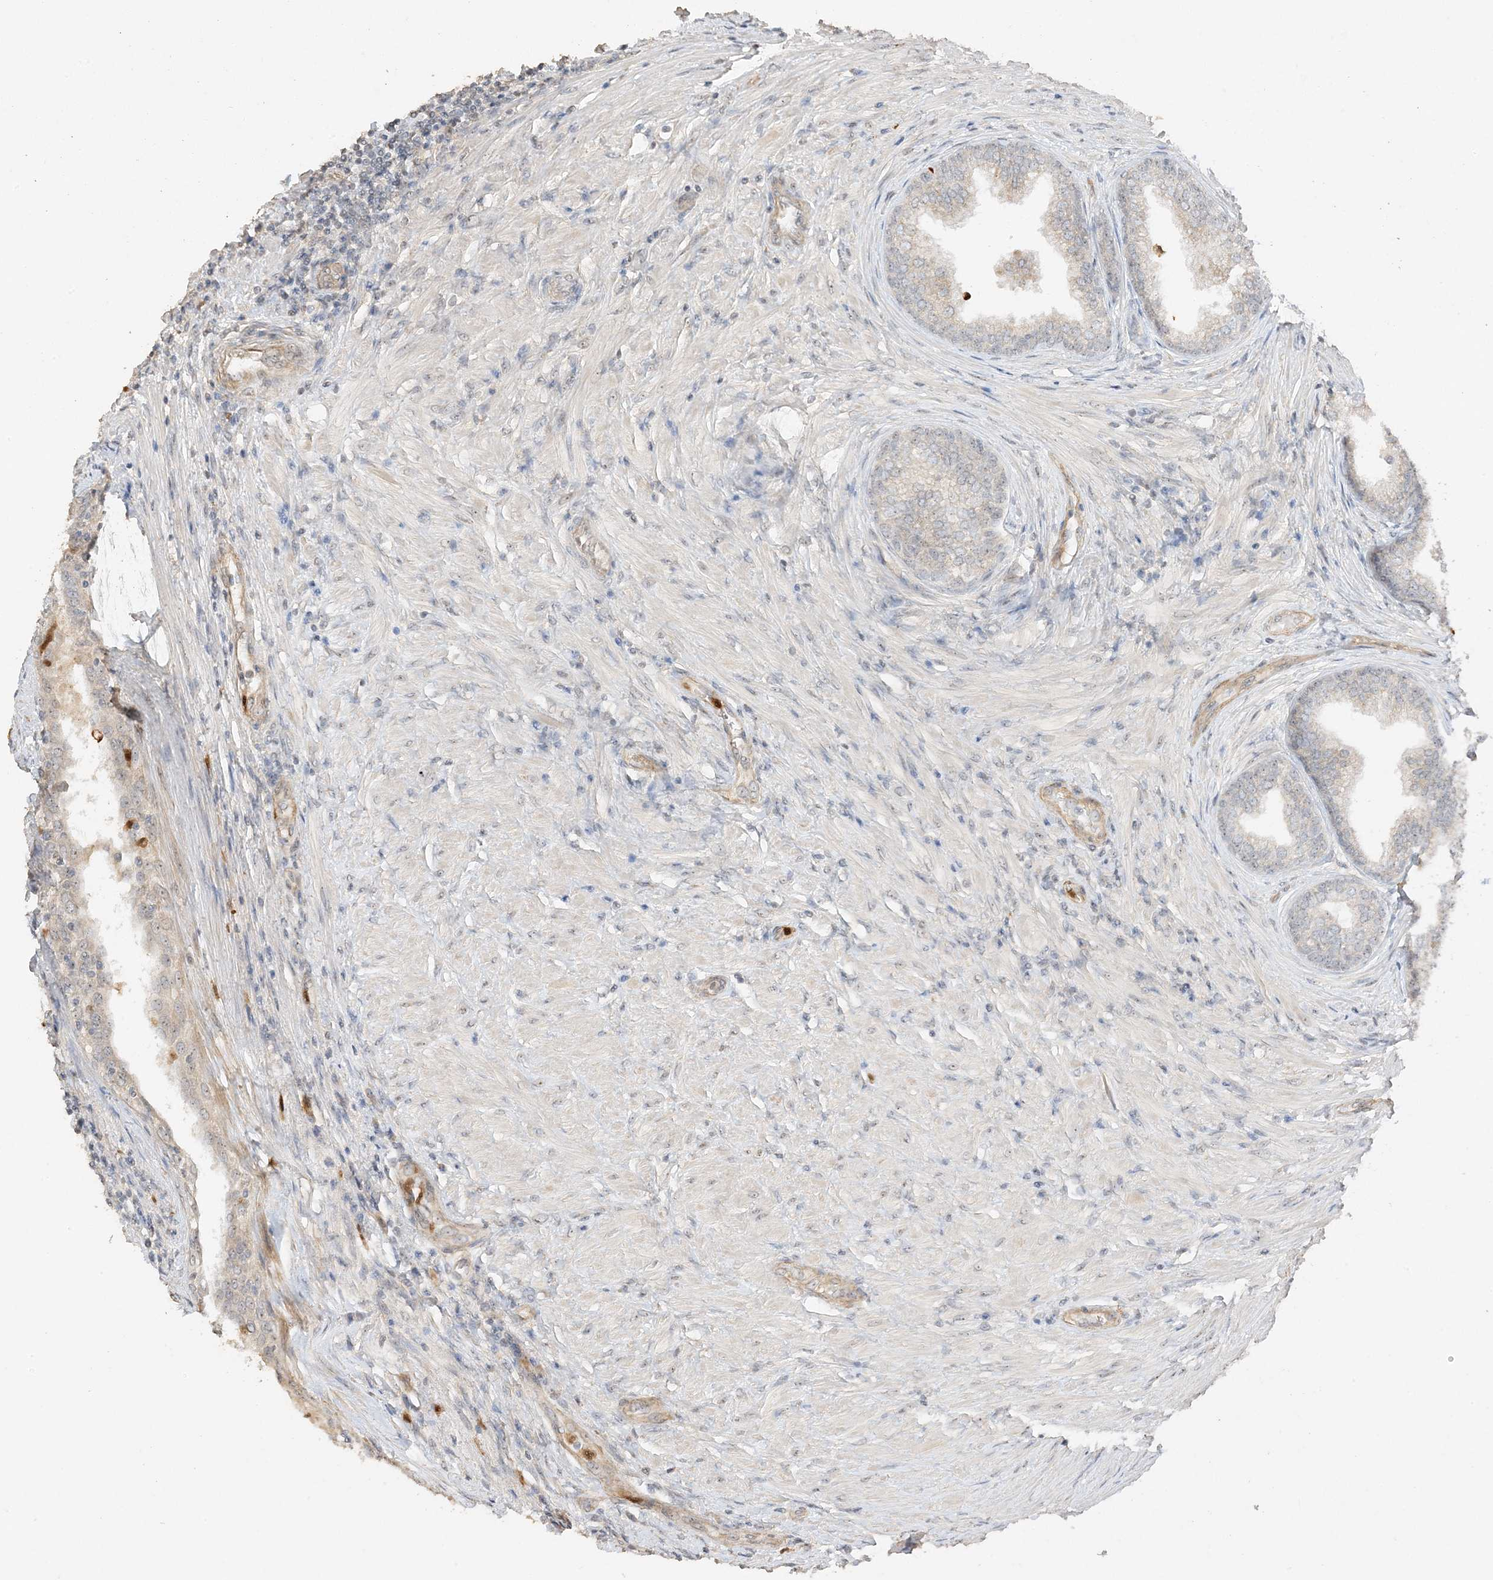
{"staining": {"intensity": "weak", "quantity": "<25%", "location": "cytoplasmic/membranous,nuclear"}, "tissue": "prostate", "cell_type": "Glandular cells", "image_type": "normal", "snomed": [{"axis": "morphology", "description": "Normal tissue, NOS"}, {"axis": "topography", "description": "Prostate"}], "caption": "Protein analysis of unremarkable prostate reveals no significant expression in glandular cells. (IHC, brightfield microscopy, high magnification).", "gene": "DDX18", "patient": {"sex": "male", "age": 76}}